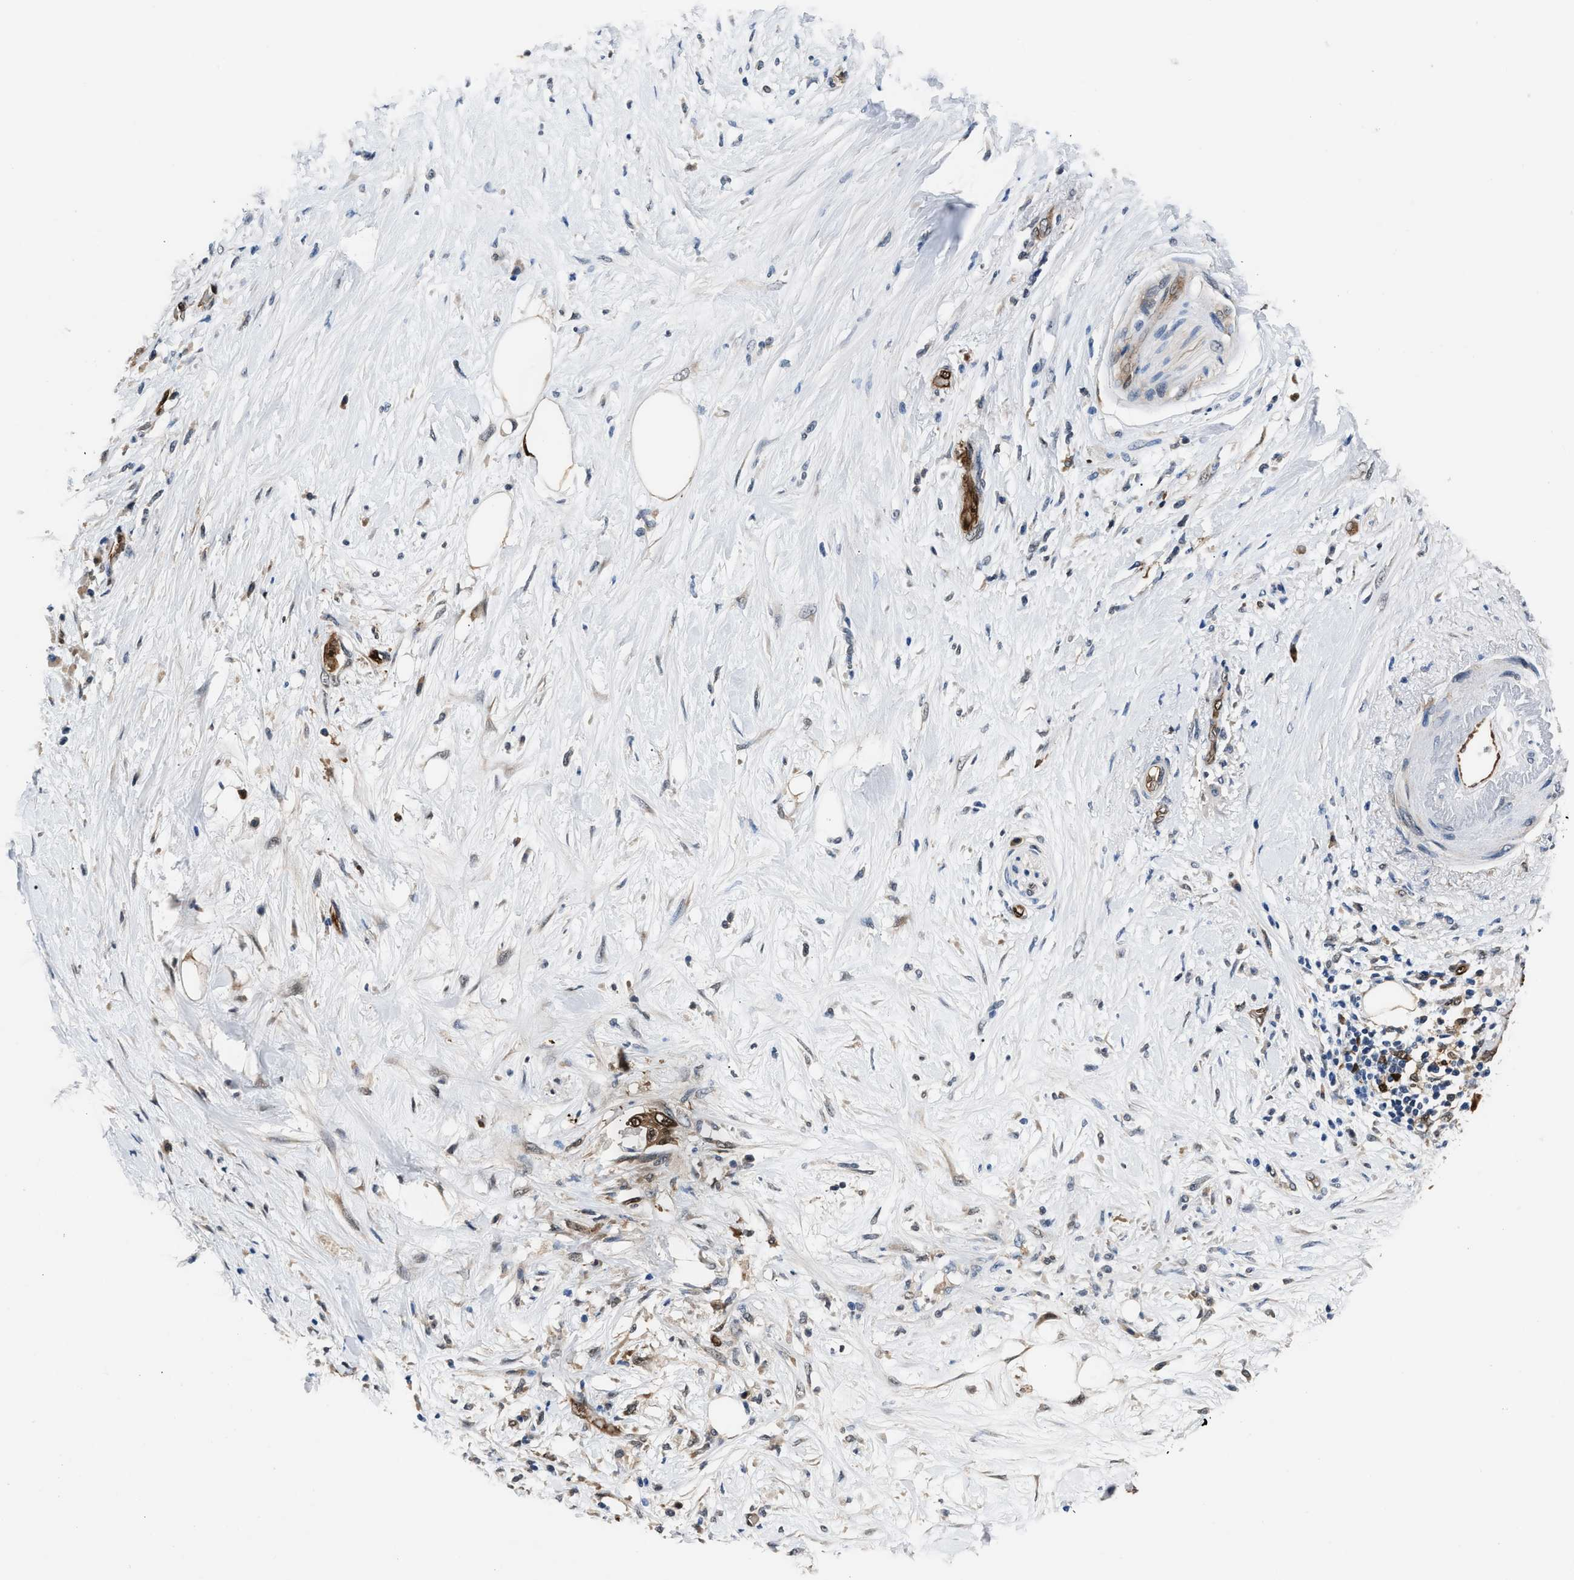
{"staining": {"intensity": "moderate", "quantity": ">75%", "location": "cytoplasmic/membranous,nuclear"}, "tissue": "pancreatic cancer", "cell_type": "Tumor cells", "image_type": "cancer", "snomed": [{"axis": "morphology", "description": "Normal tissue, NOS"}, {"axis": "morphology", "description": "Adenocarcinoma, NOS"}, {"axis": "topography", "description": "Pancreas"}, {"axis": "topography", "description": "Duodenum"}], "caption": "Immunohistochemistry of adenocarcinoma (pancreatic) demonstrates medium levels of moderate cytoplasmic/membranous and nuclear expression in about >75% of tumor cells.", "gene": "PPA1", "patient": {"sex": "female", "age": 60}}